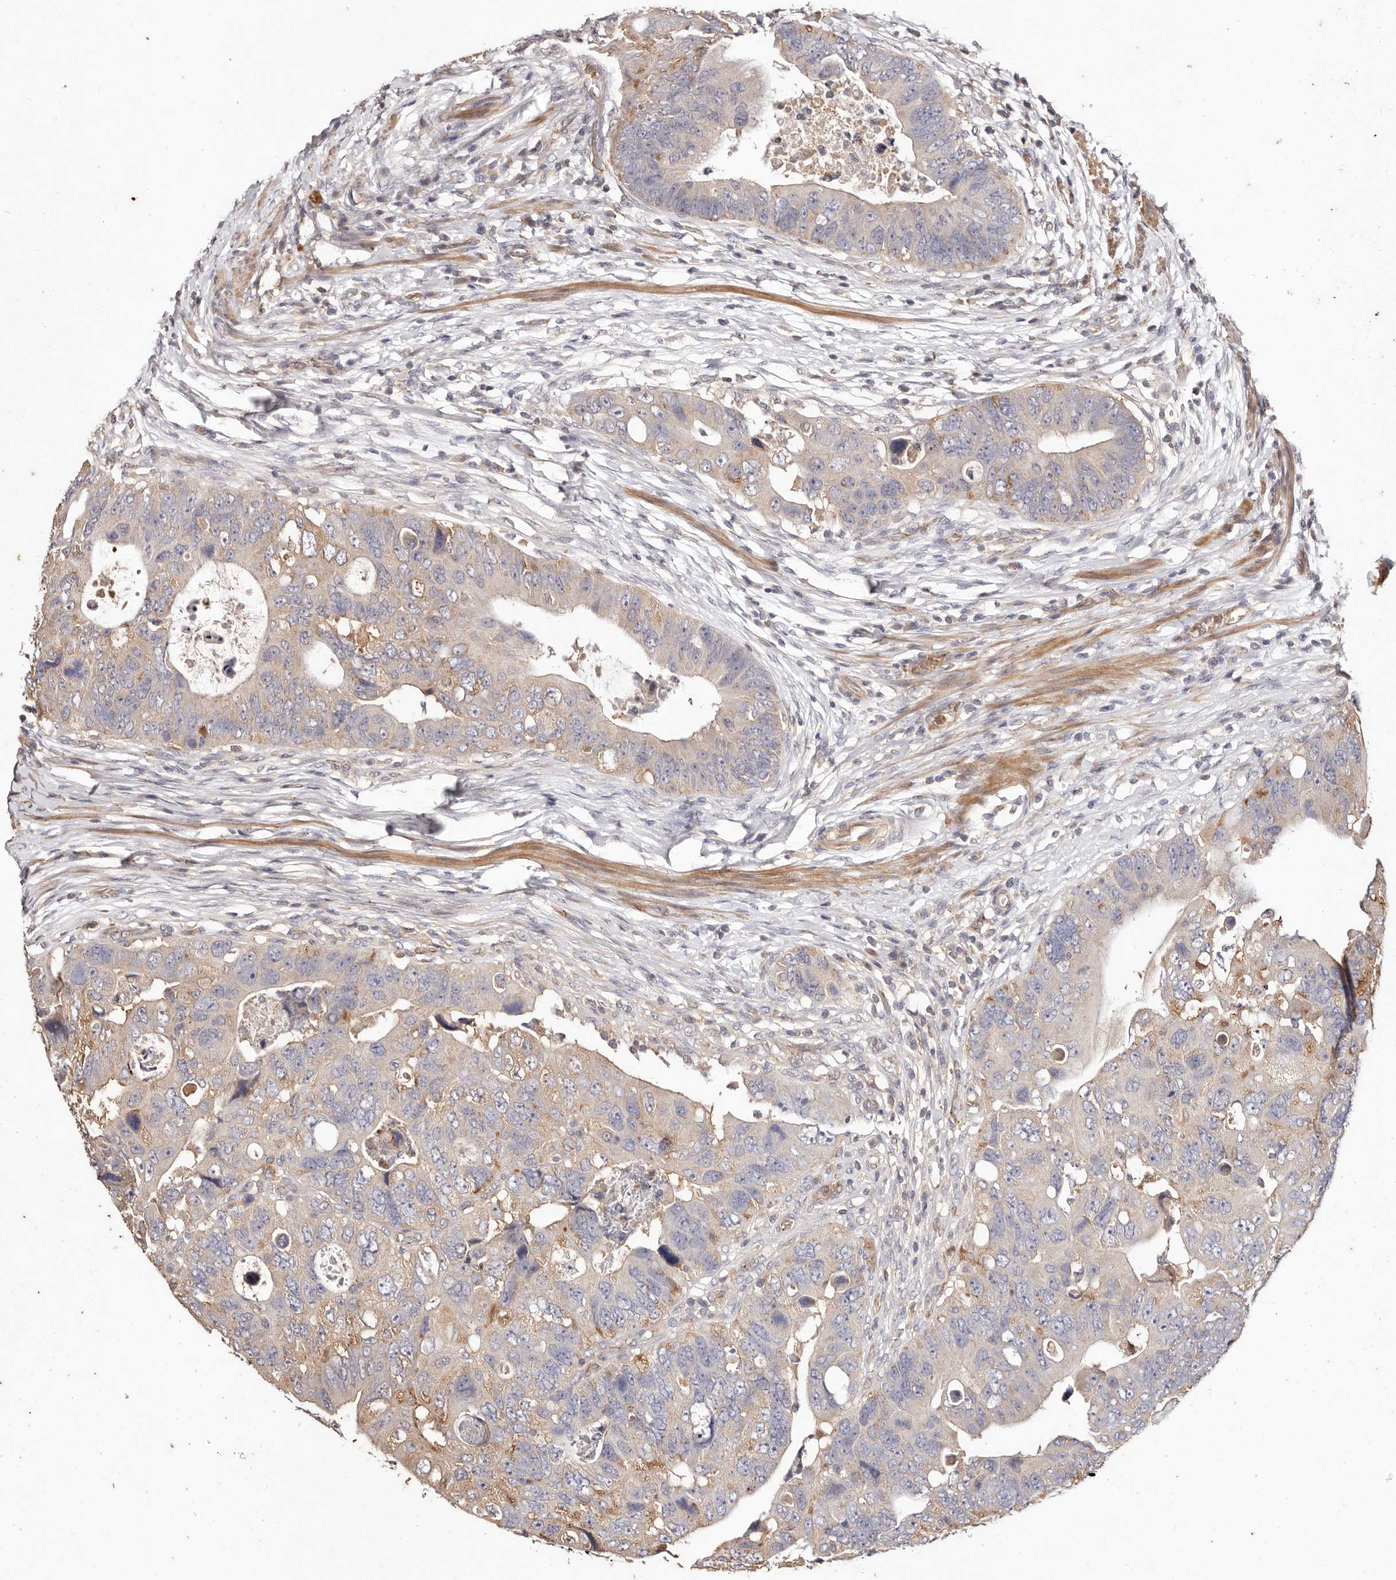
{"staining": {"intensity": "moderate", "quantity": "<25%", "location": "cytoplasmic/membranous"}, "tissue": "colorectal cancer", "cell_type": "Tumor cells", "image_type": "cancer", "snomed": [{"axis": "morphology", "description": "Adenocarcinoma, NOS"}, {"axis": "topography", "description": "Rectum"}], "caption": "This image displays immunohistochemistry (IHC) staining of human colorectal adenocarcinoma, with low moderate cytoplasmic/membranous staining in approximately <25% of tumor cells.", "gene": "CCL14", "patient": {"sex": "male", "age": 59}}